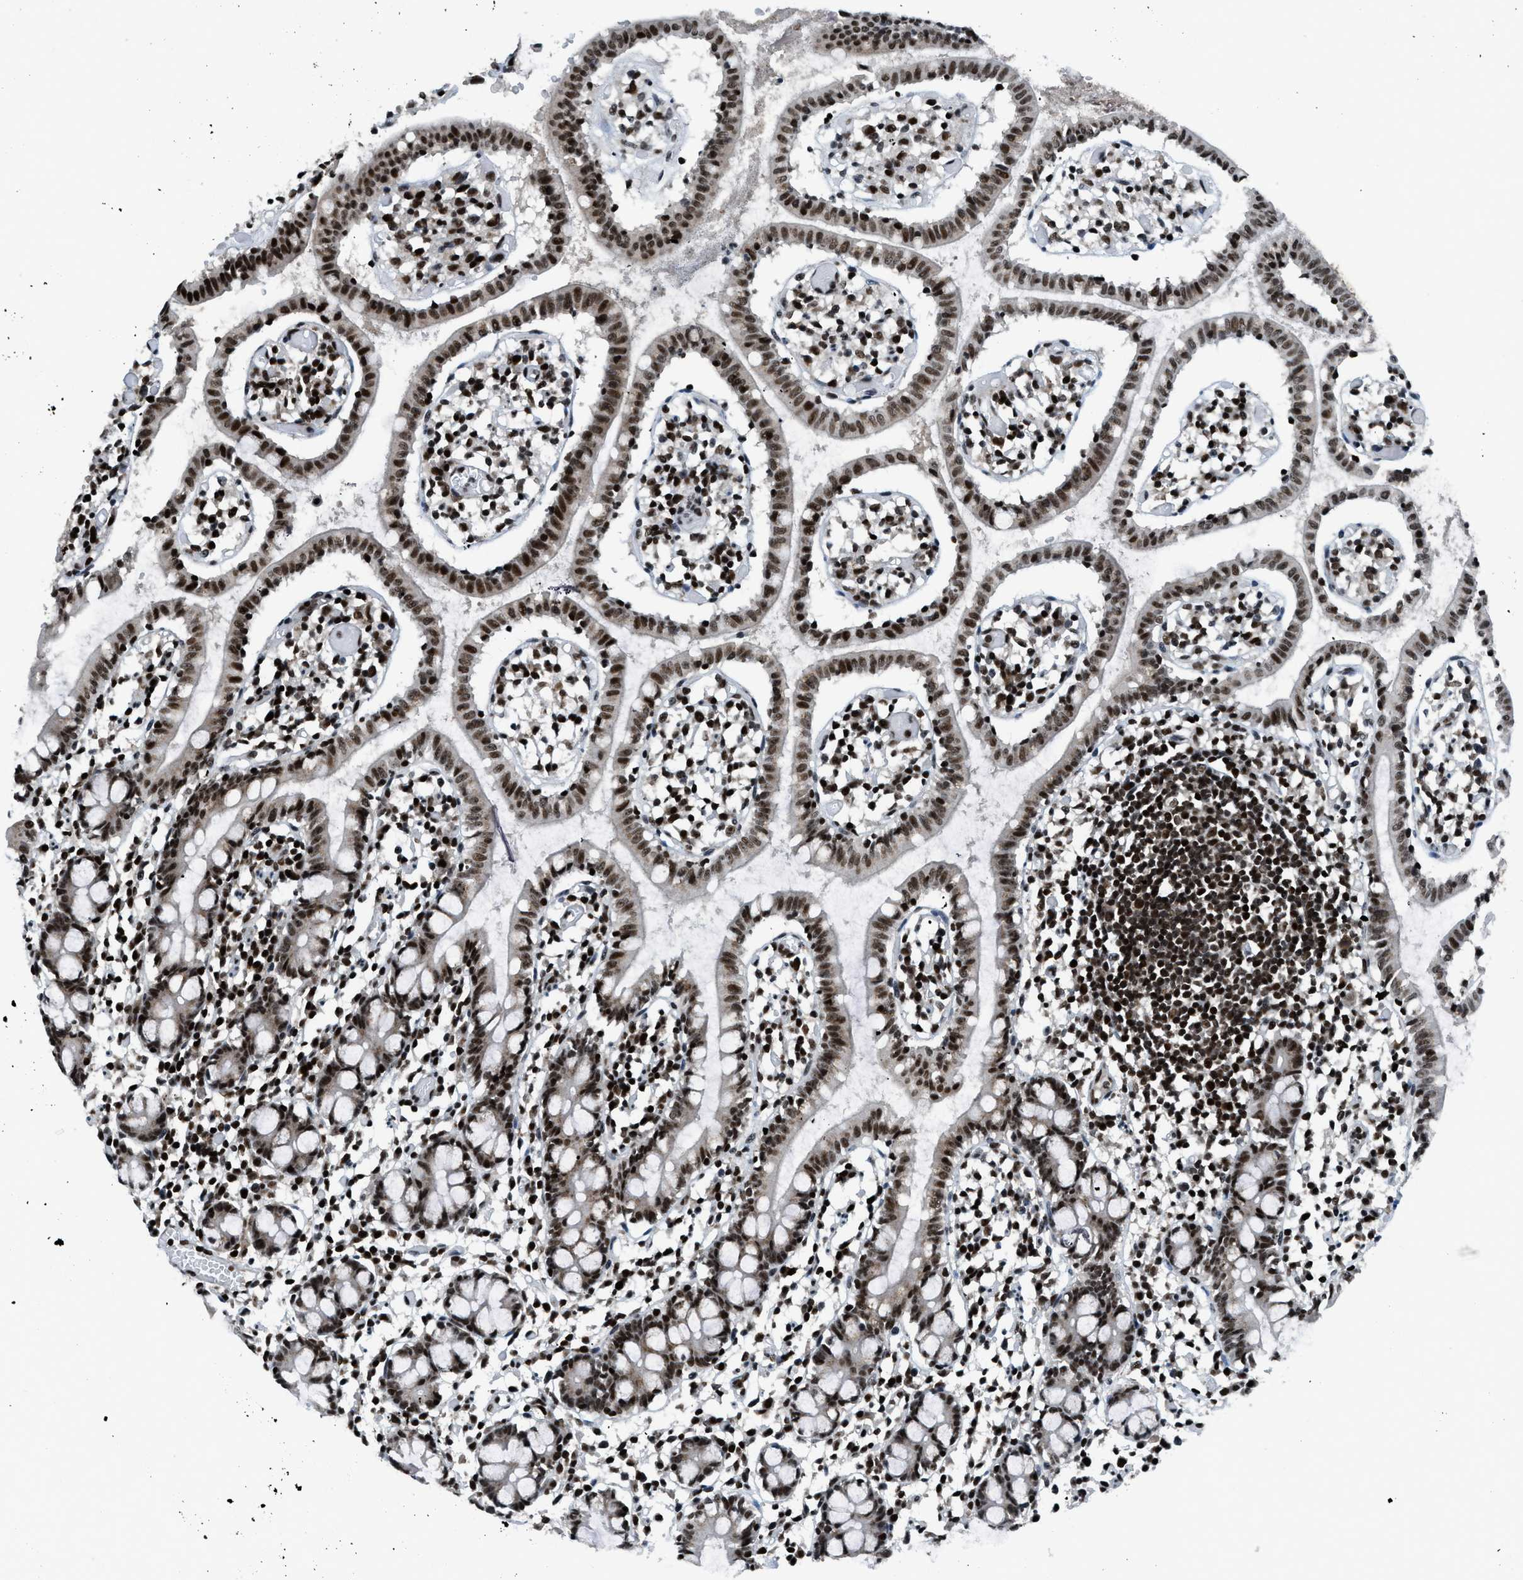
{"staining": {"intensity": "strong", "quantity": ">75%", "location": "nuclear"}, "tissue": "small intestine", "cell_type": "Glandular cells", "image_type": "normal", "snomed": [{"axis": "morphology", "description": "Normal tissue, NOS"}, {"axis": "morphology", "description": "Cystadenocarcinoma, serous, Metastatic site"}, {"axis": "topography", "description": "Small intestine"}], "caption": "Immunohistochemistry (IHC) photomicrograph of benign small intestine stained for a protein (brown), which reveals high levels of strong nuclear expression in about >75% of glandular cells.", "gene": "RAD51B", "patient": {"sex": "female", "age": 61}}